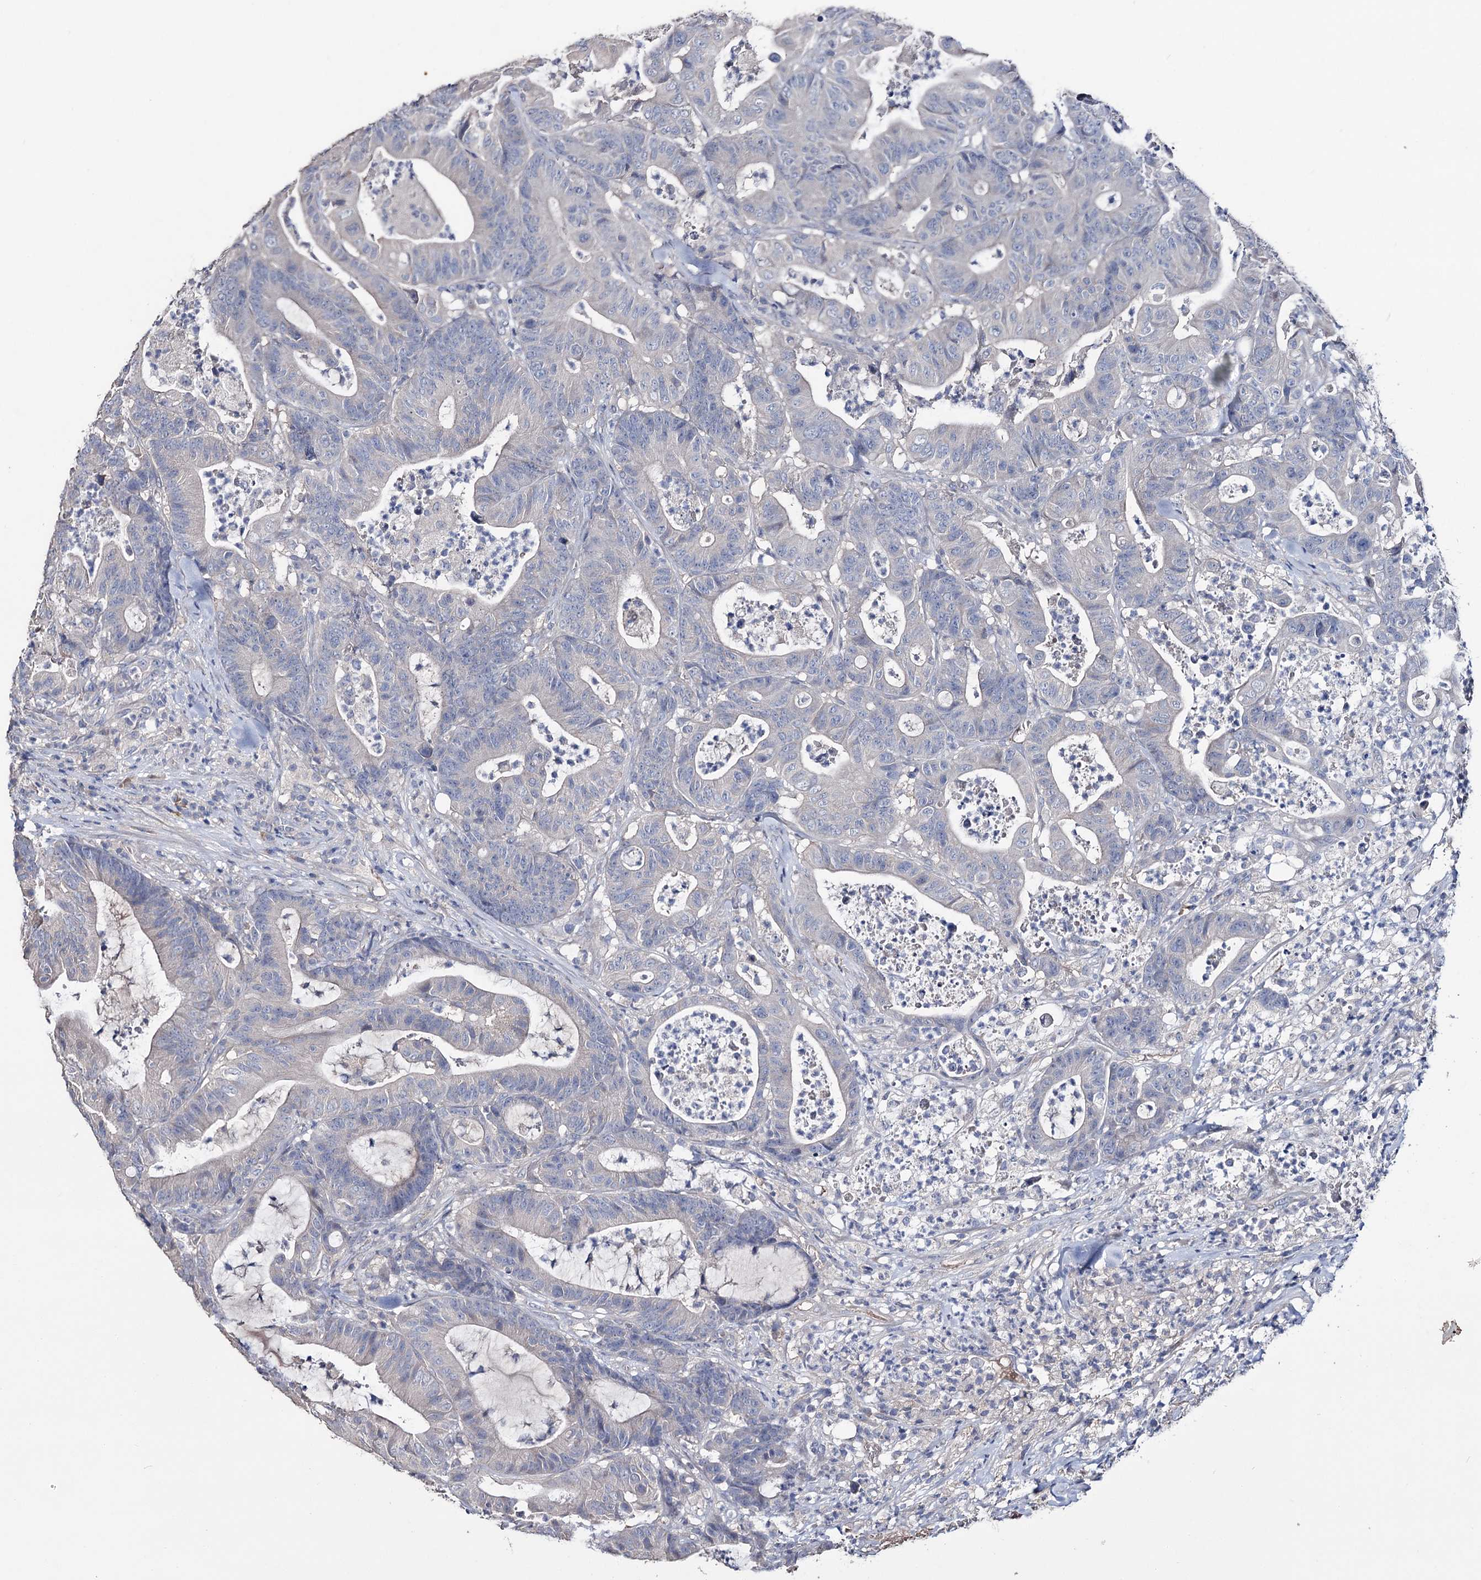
{"staining": {"intensity": "negative", "quantity": "none", "location": "none"}, "tissue": "colorectal cancer", "cell_type": "Tumor cells", "image_type": "cancer", "snomed": [{"axis": "morphology", "description": "Adenocarcinoma, NOS"}, {"axis": "topography", "description": "Colon"}], "caption": "Tumor cells are negative for brown protein staining in colorectal cancer. Nuclei are stained in blue.", "gene": "EPB41L5", "patient": {"sex": "female", "age": 84}}